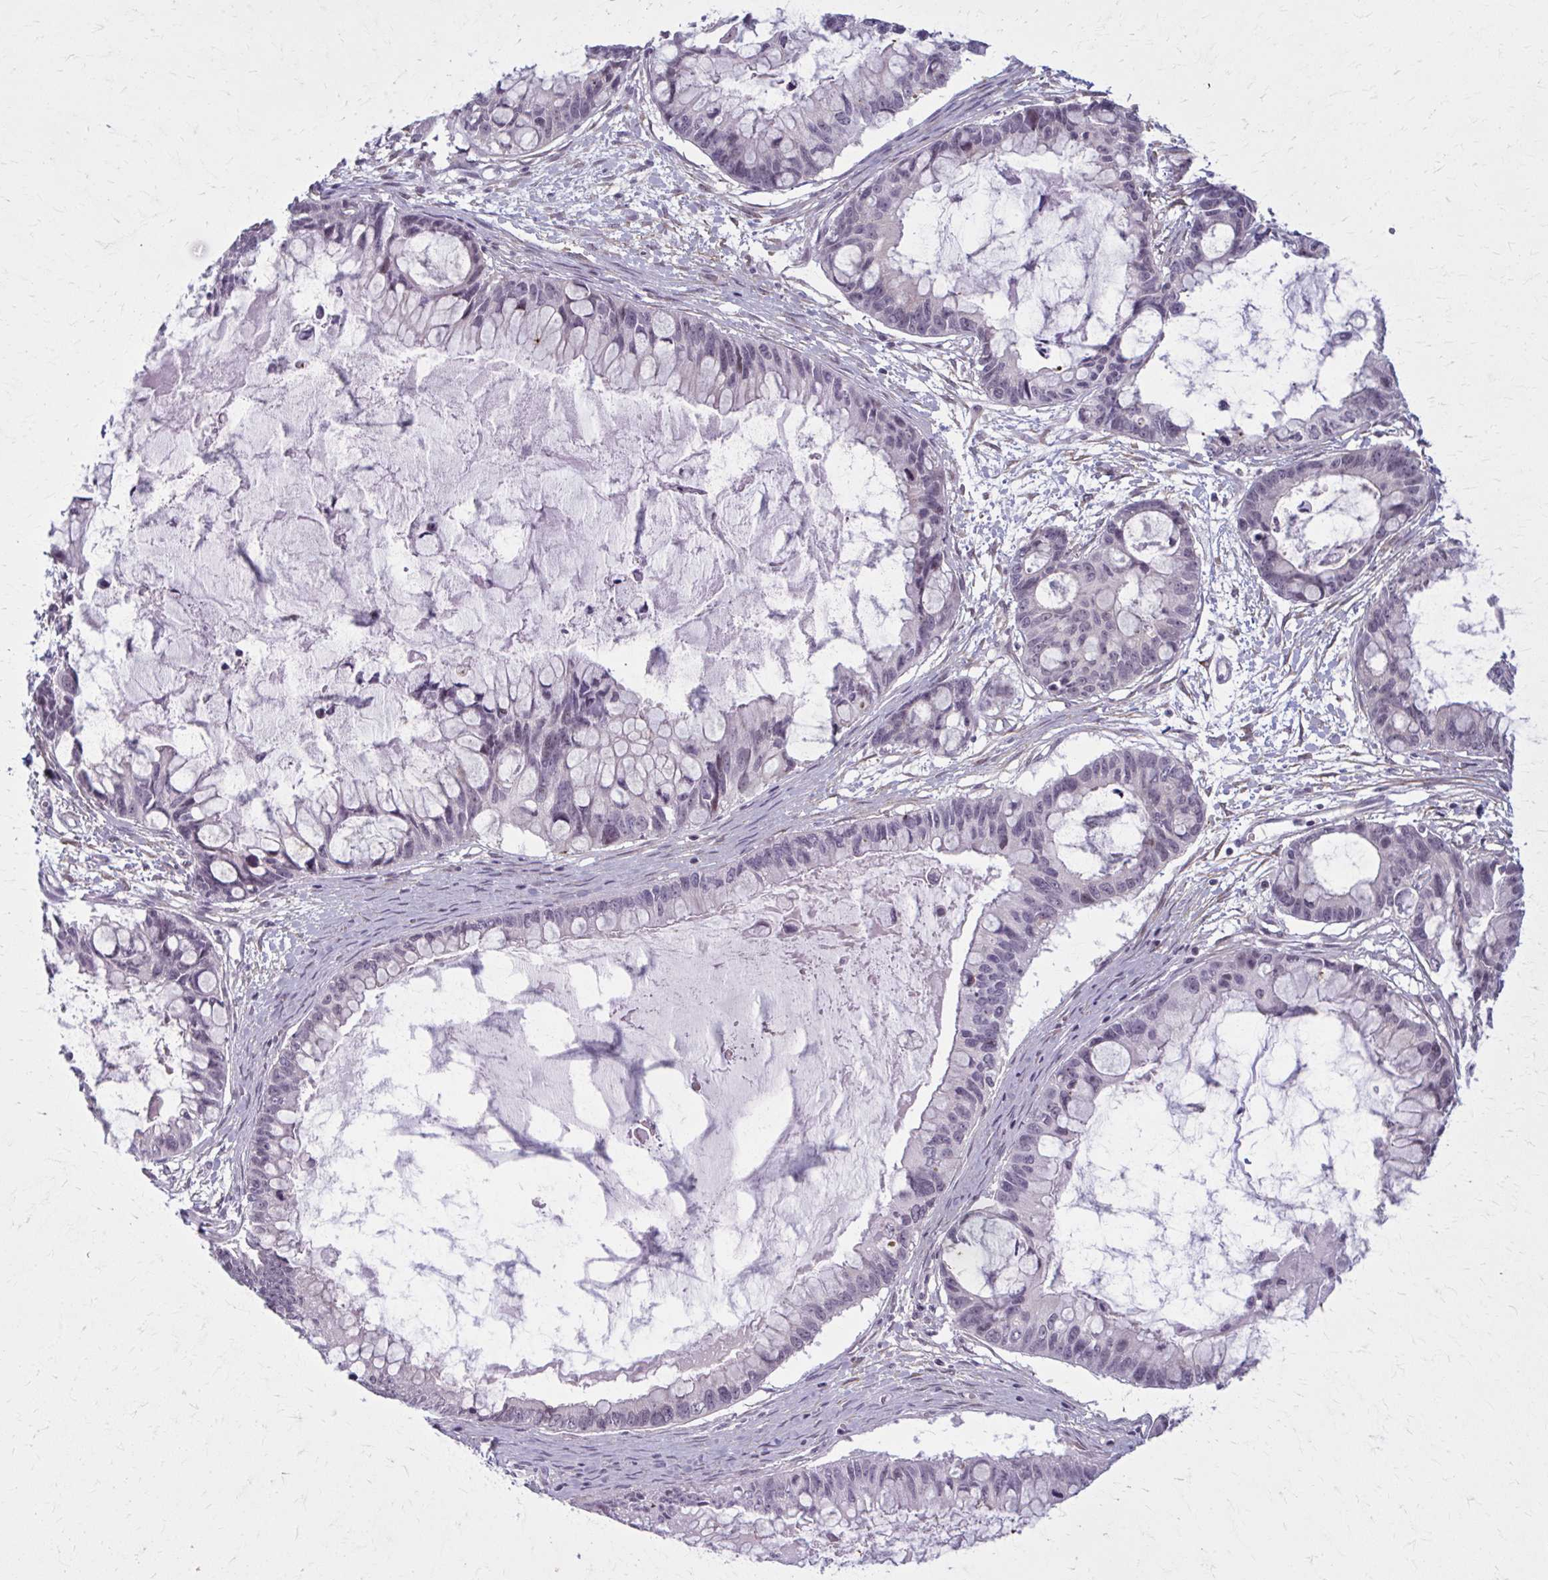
{"staining": {"intensity": "negative", "quantity": "none", "location": "none"}, "tissue": "ovarian cancer", "cell_type": "Tumor cells", "image_type": "cancer", "snomed": [{"axis": "morphology", "description": "Cystadenocarcinoma, mucinous, NOS"}, {"axis": "topography", "description": "Ovary"}], "caption": "DAB immunohistochemical staining of human ovarian cancer (mucinous cystadenocarcinoma) exhibits no significant staining in tumor cells.", "gene": "NUMBL", "patient": {"sex": "female", "age": 63}}